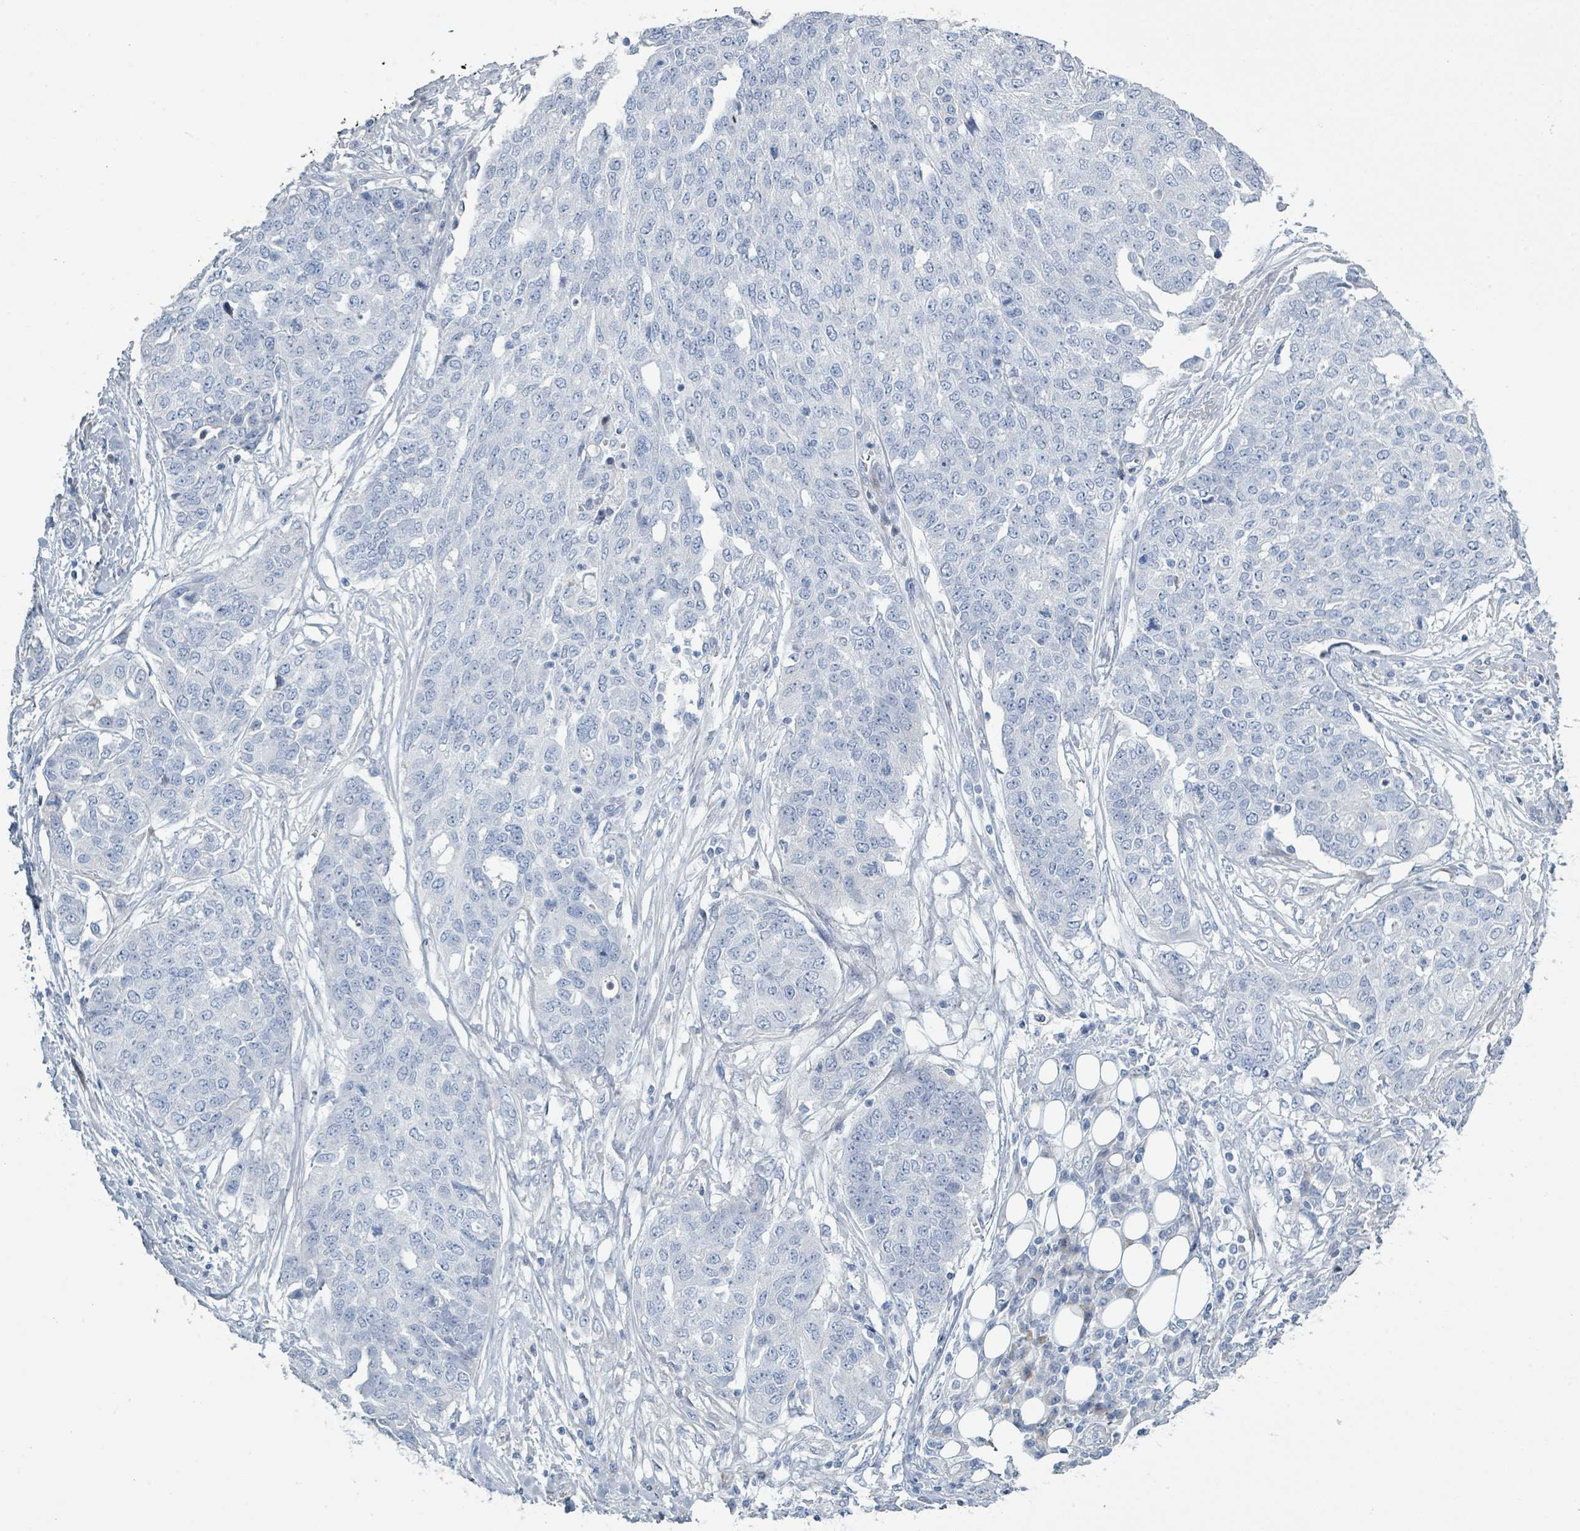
{"staining": {"intensity": "negative", "quantity": "none", "location": "none"}, "tissue": "ovarian cancer", "cell_type": "Tumor cells", "image_type": "cancer", "snomed": [{"axis": "morphology", "description": "Cystadenocarcinoma, serous, NOS"}, {"axis": "topography", "description": "Soft tissue"}, {"axis": "topography", "description": "Ovary"}], "caption": "A histopathology image of ovarian serous cystadenocarcinoma stained for a protein displays no brown staining in tumor cells.", "gene": "RAB33B", "patient": {"sex": "female", "age": 57}}